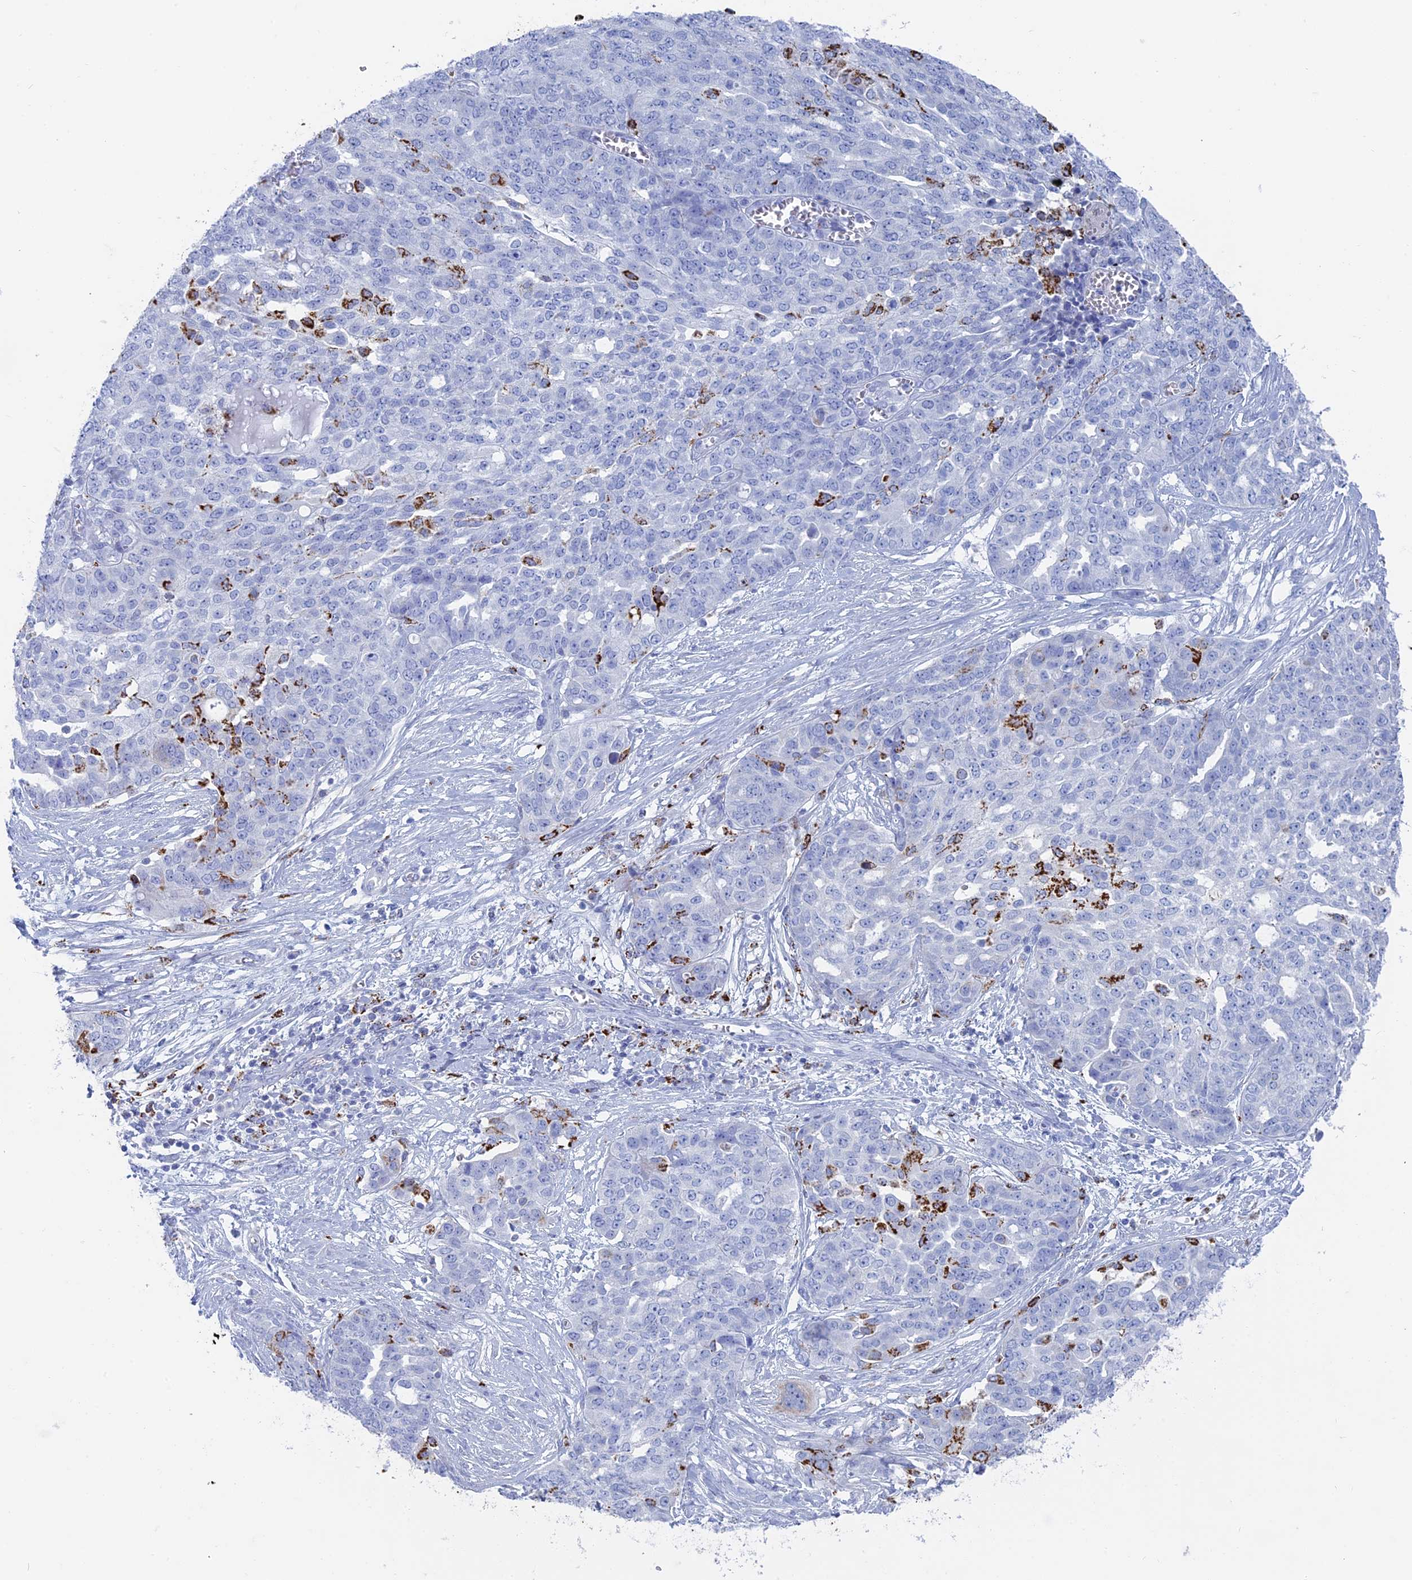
{"staining": {"intensity": "strong", "quantity": "<25%", "location": "cytoplasmic/membranous"}, "tissue": "ovarian cancer", "cell_type": "Tumor cells", "image_type": "cancer", "snomed": [{"axis": "morphology", "description": "Cystadenocarcinoma, serous, NOS"}, {"axis": "topography", "description": "Soft tissue"}, {"axis": "topography", "description": "Ovary"}], "caption": "Immunohistochemical staining of ovarian serous cystadenocarcinoma demonstrates strong cytoplasmic/membranous protein positivity in approximately <25% of tumor cells.", "gene": "ALMS1", "patient": {"sex": "female", "age": 57}}